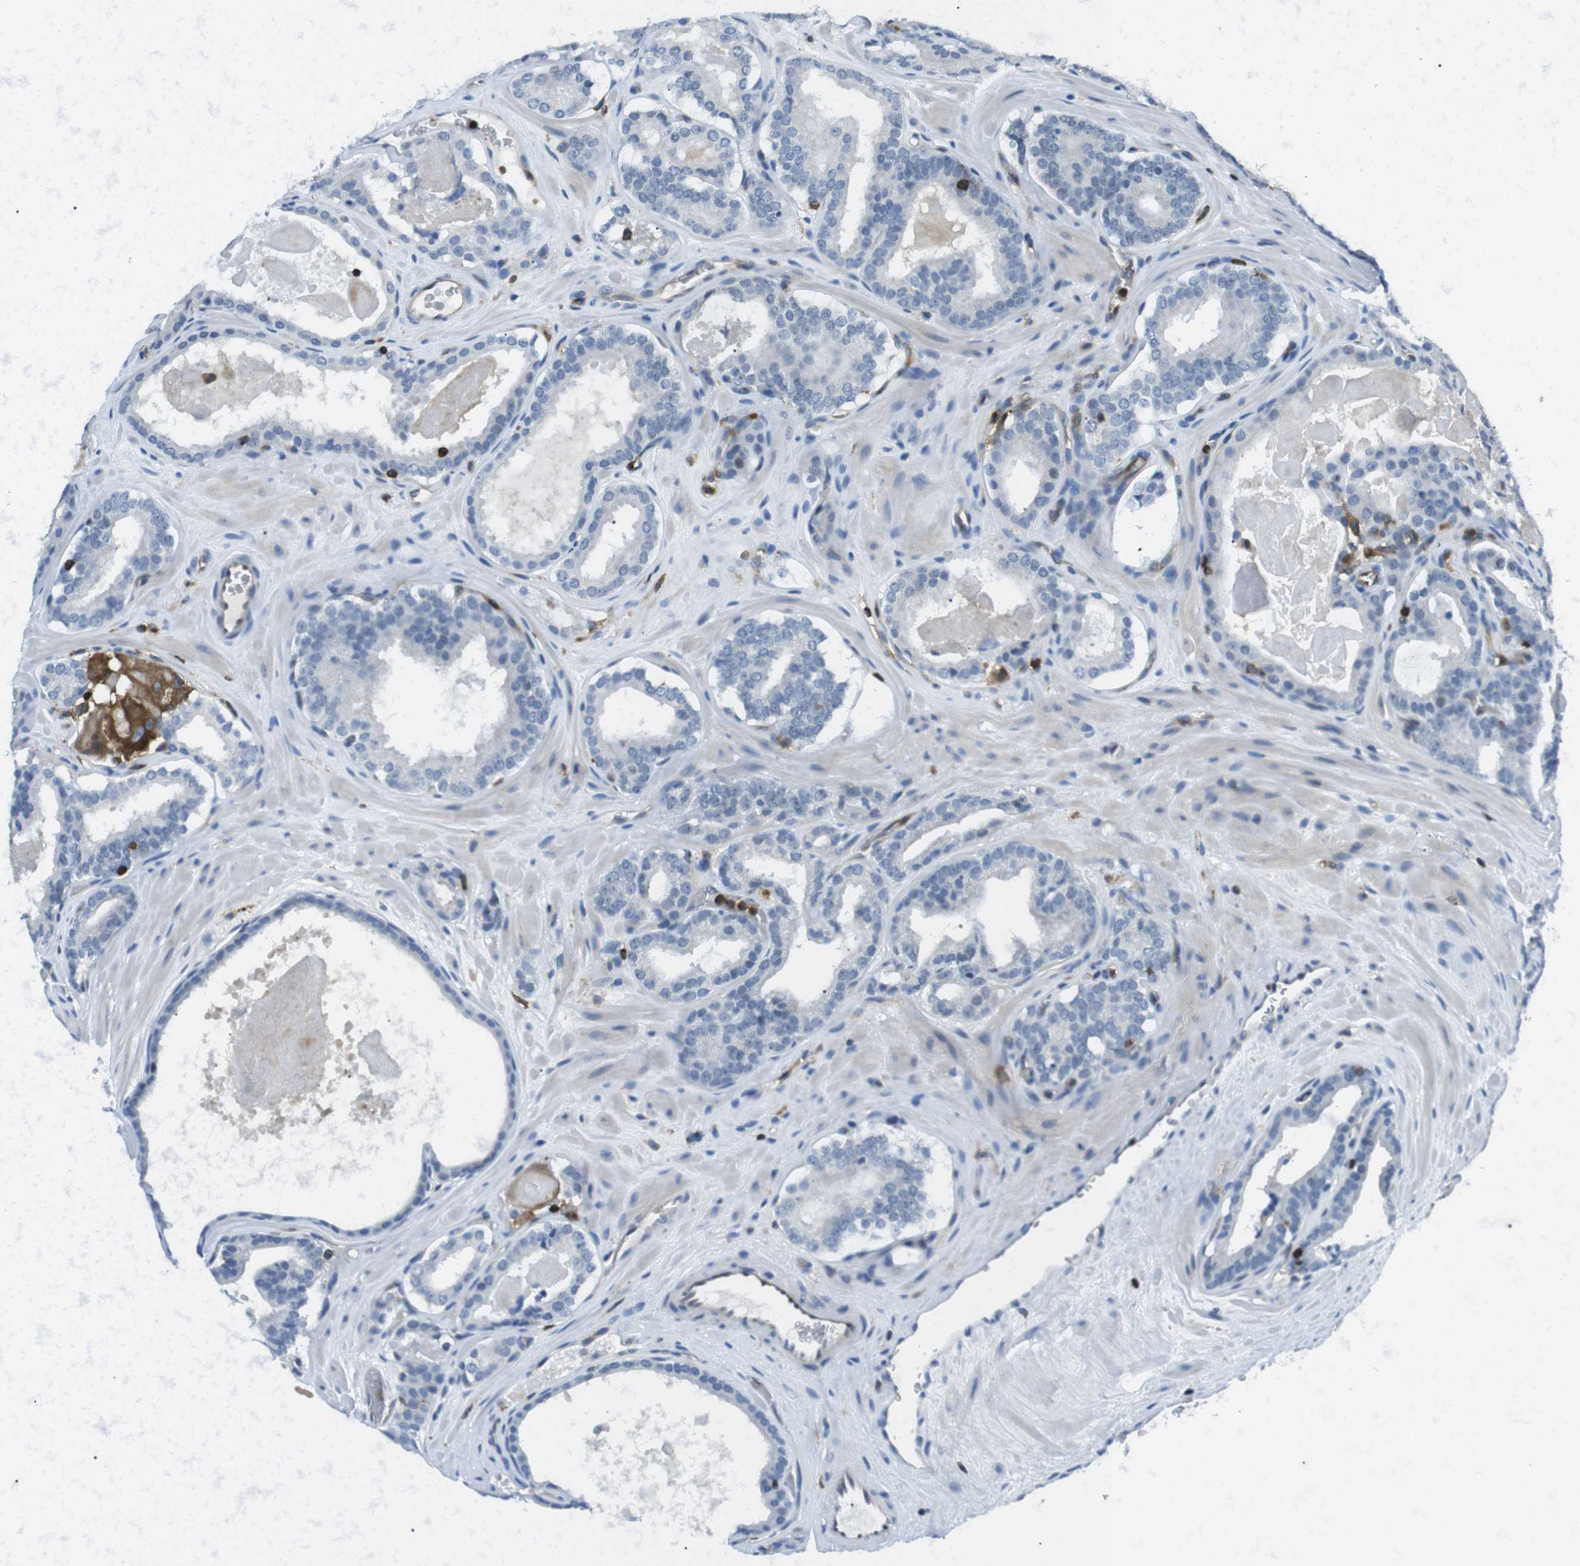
{"staining": {"intensity": "negative", "quantity": "none", "location": "none"}, "tissue": "prostate cancer", "cell_type": "Tumor cells", "image_type": "cancer", "snomed": [{"axis": "morphology", "description": "Adenocarcinoma, High grade"}, {"axis": "topography", "description": "Prostate"}], "caption": "The IHC image has no significant positivity in tumor cells of prostate adenocarcinoma (high-grade) tissue.", "gene": "STK10", "patient": {"sex": "male", "age": 60}}